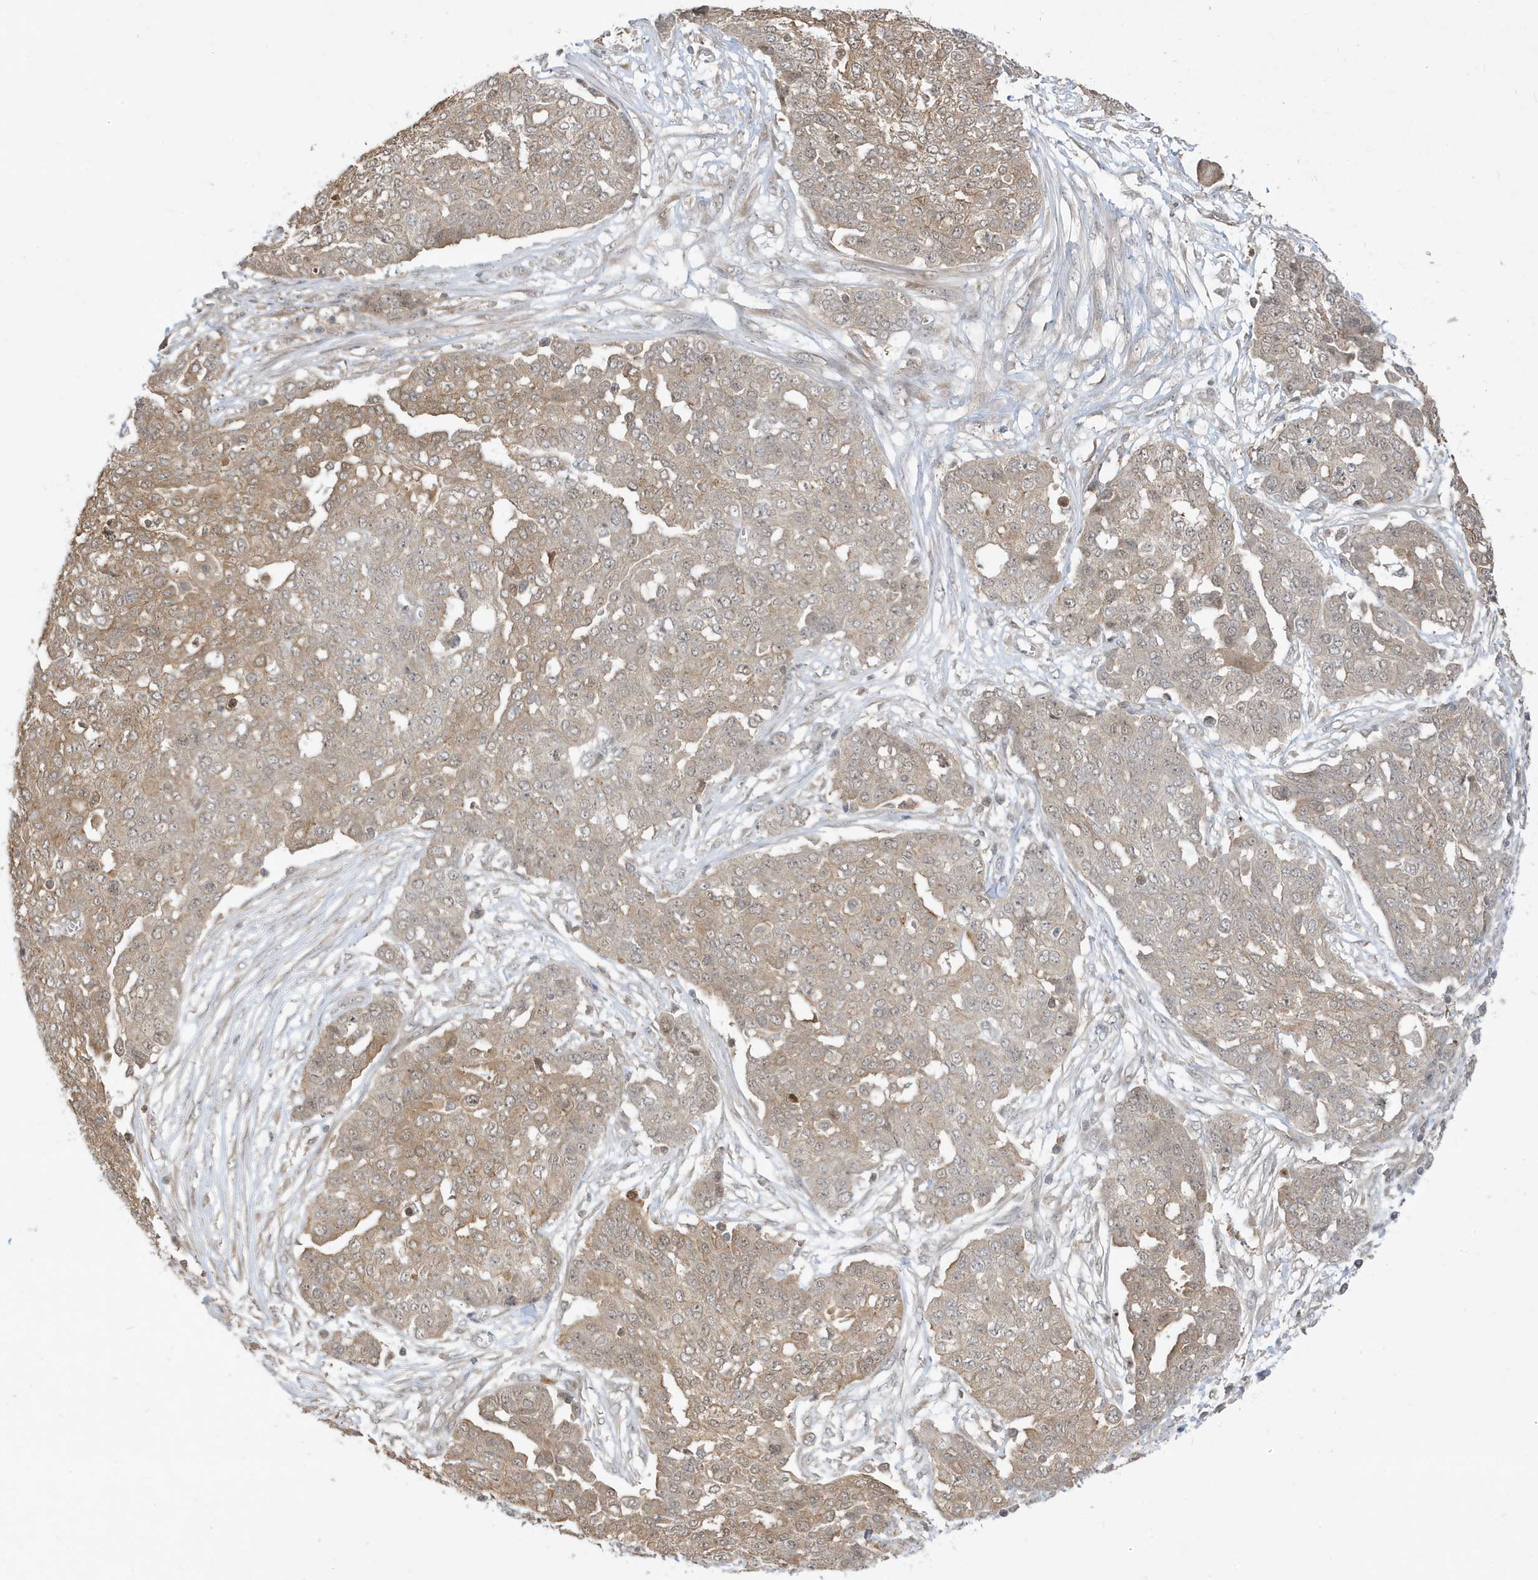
{"staining": {"intensity": "weak", "quantity": ">75%", "location": "cytoplasmic/membranous"}, "tissue": "ovarian cancer", "cell_type": "Tumor cells", "image_type": "cancer", "snomed": [{"axis": "morphology", "description": "Cystadenocarcinoma, serous, NOS"}, {"axis": "topography", "description": "Soft tissue"}, {"axis": "topography", "description": "Ovary"}], "caption": "This image shows IHC staining of ovarian serous cystadenocarcinoma, with low weak cytoplasmic/membranous expression in approximately >75% of tumor cells.", "gene": "PRRT3", "patient": {"sex": "female", "age": 57}}